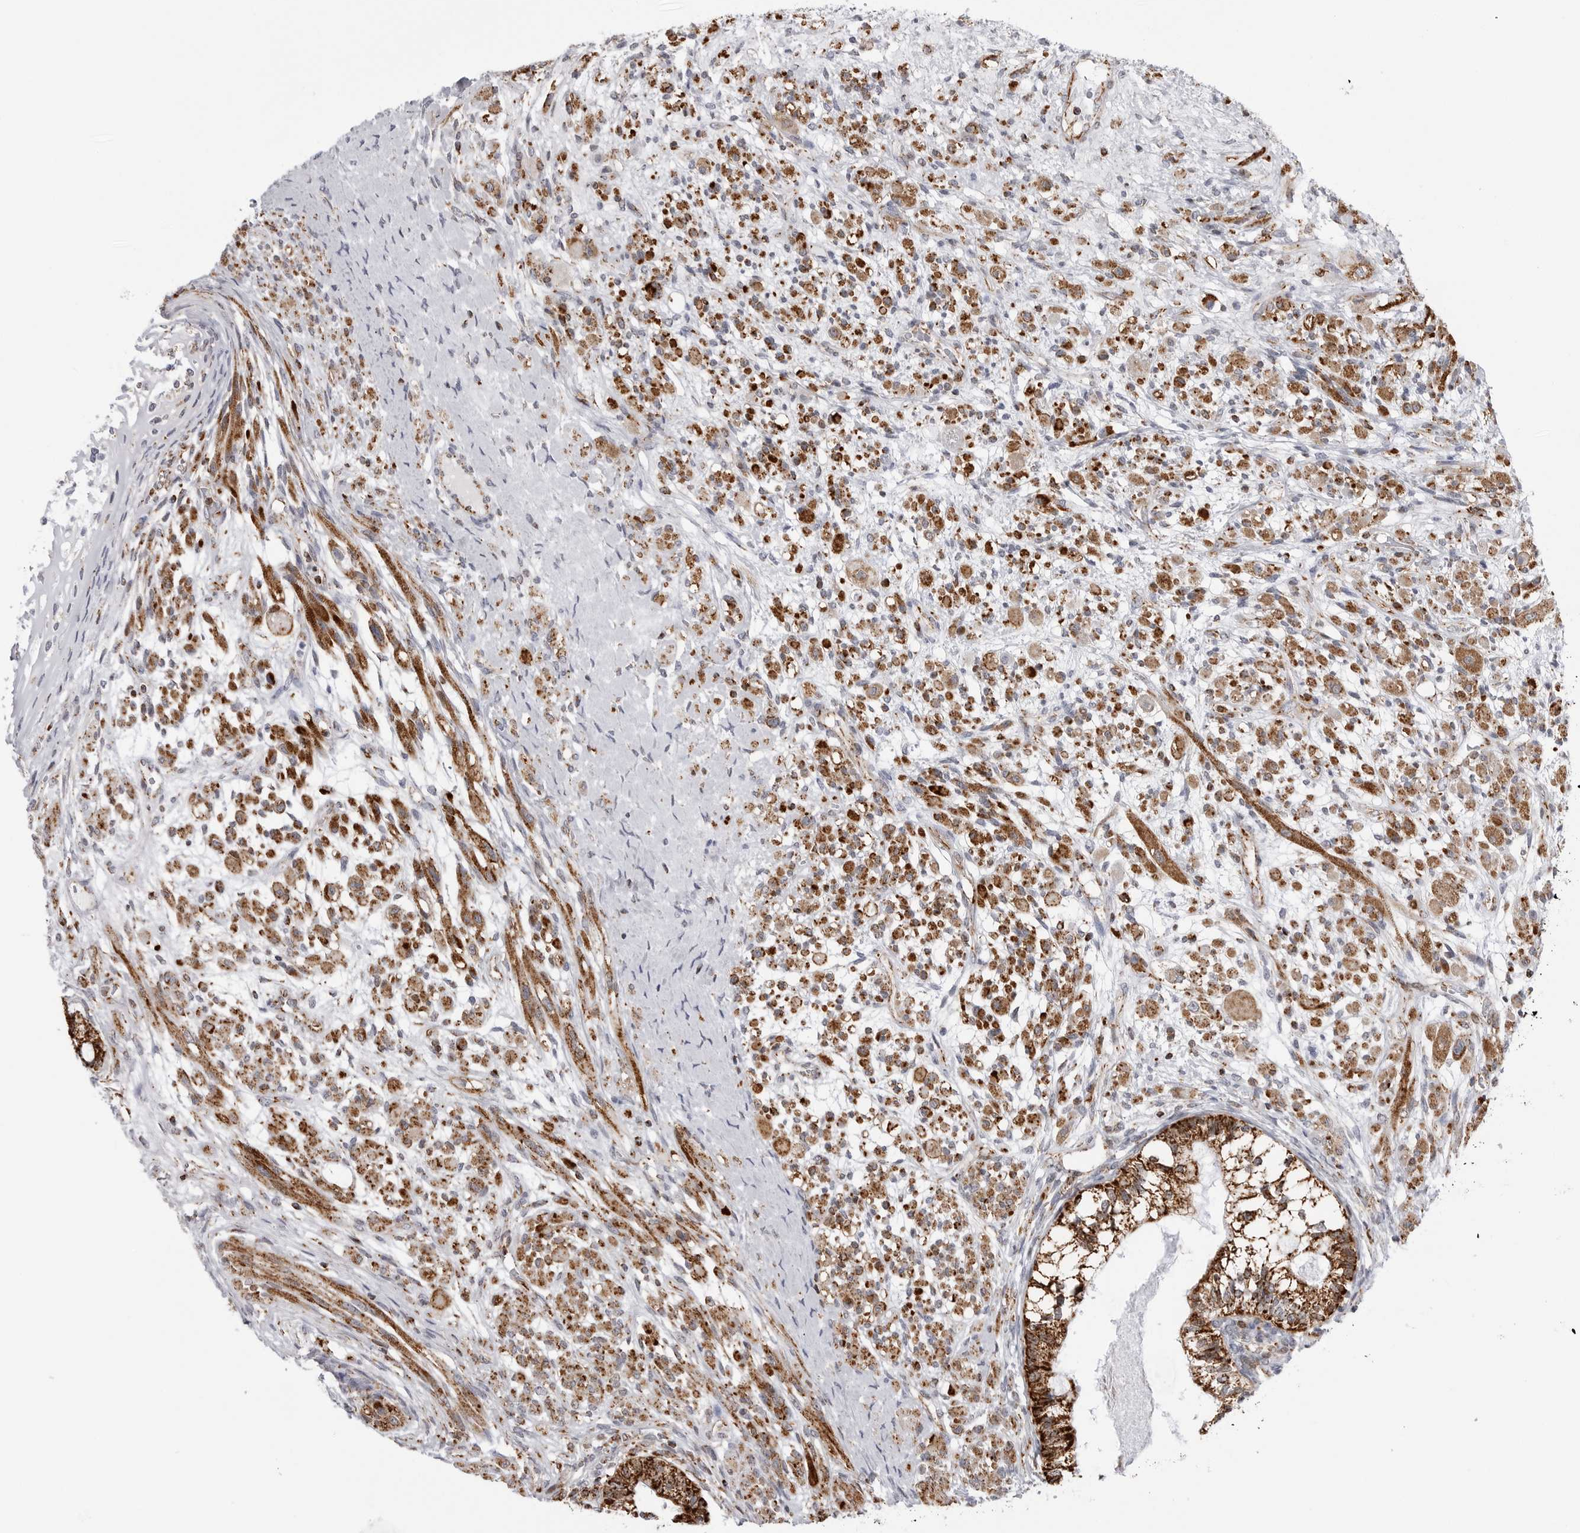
{"staining": {"intensity": "strong", "quantity": ">75%", "location": "cytoplasmic/membranous"}, "tissue": "testis cancer", "cell_type": "Tumor cells", "image_type": "cancer", "snomed": [{"axis": "morphology", "description": "Seminoma, NOS"}, {"axis": "morphology", "description": "Carcinoma, Embryonal, NOS"}, {"axis": "topography", "description": "Testis"}], "caption": "There is high levels of strong cytoplasmic/membranous staining in tumor cells of testis cancer, as demonstrated by immunohistochemical staining (brown color).", "gene": "COX5A", "patient": {"sex": "male", "age": 28}}